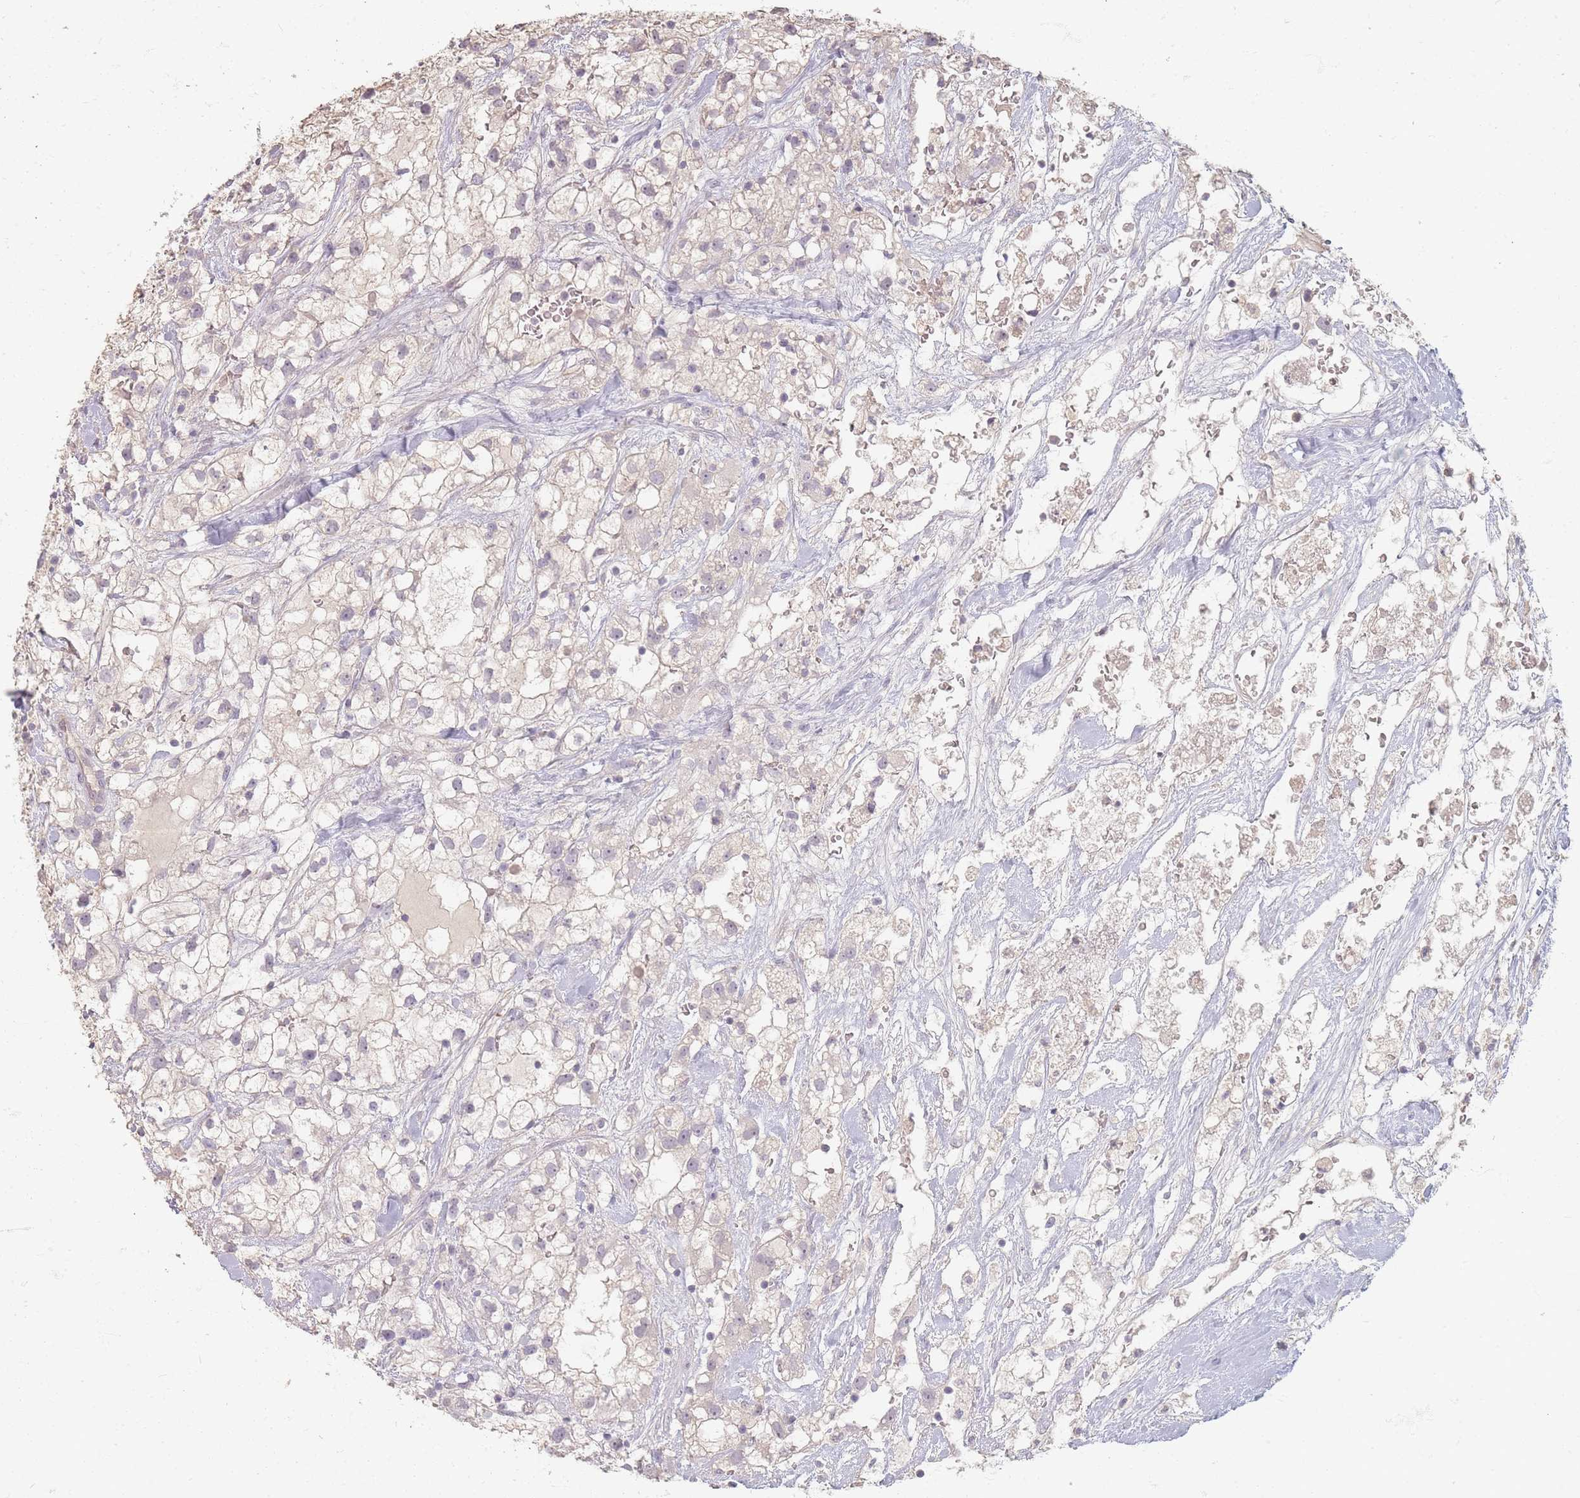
{"staining": {"intensity": "negative", "quantity": "none", "location": "none"}, "tissue": "renal cancer", "cell_type": "Tumor cells", "image_type": "cancer", "snomed": [{"axis": "morphology", "description": "Adenocarcinoma, NOS"}, {"axis": "topography", "description": "Kidney"}], "caption": "Renal cancer (adenocarcinoma) stained for a protein using immunohistochemistry (IHC) reveals no staining tumor cells.", "gene": "RFTN1", "patient": {"sex": "male", "age": 59}}